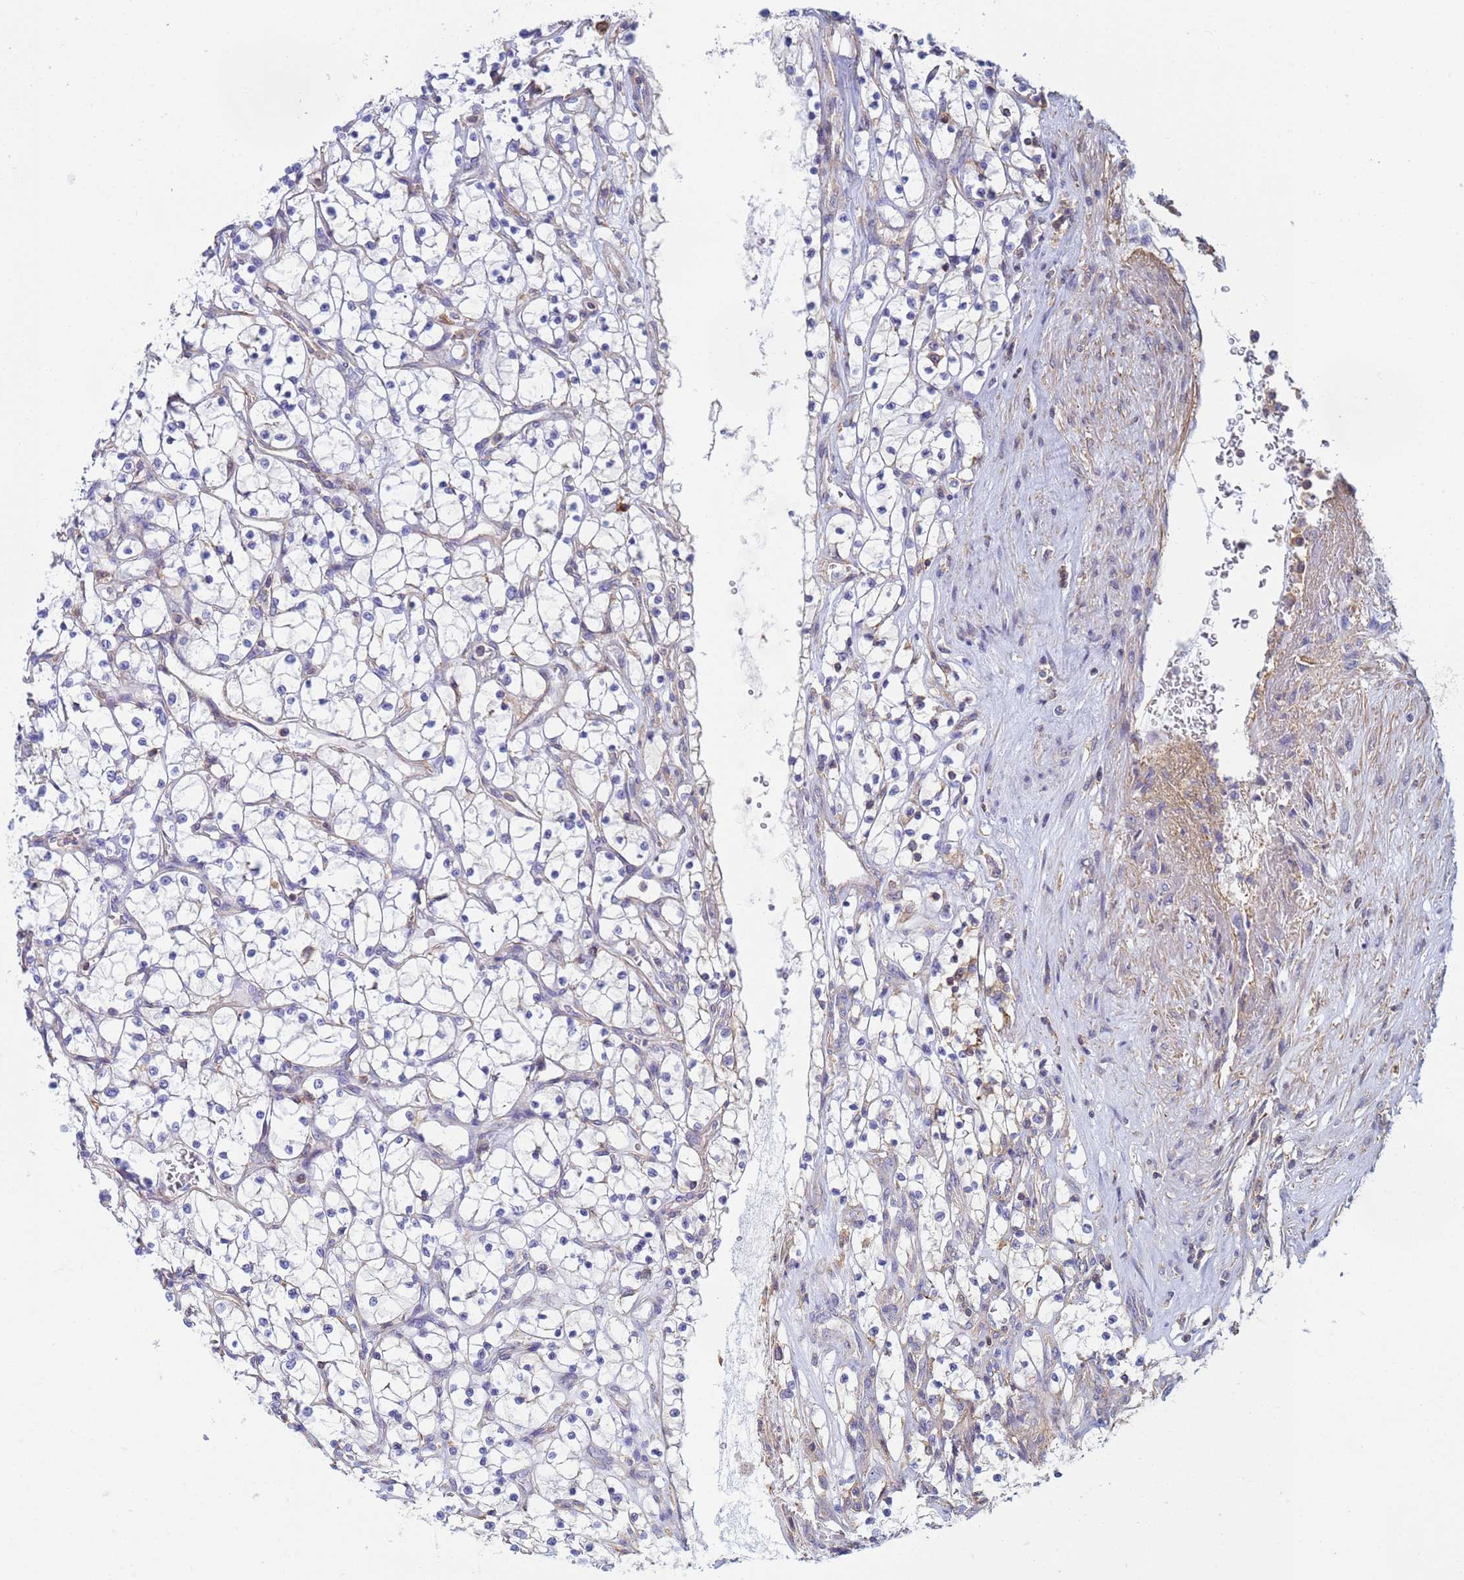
{"staining": {"intensity": "negative", "quantity": "none", "location": "none"}, "tissue": "renal cancer", "cell_type": "Tumor cells", "image_type": "cancer", "snomed": [{"axis": "morphology", "description": "Adenocarcinoma, NOS"}, {"axis": "topography", "description": "Kidney"}], "caption": "Tumor cells show no significant protein staining in renal cancer (adenocarcinoma). (Stains: DAB IHC with hematoxylin counter stain, Microscopy: brightfield microscopy at high magnification).", "gene": "ZNG1B", "patient": {"sex": "female", "age": 69}}